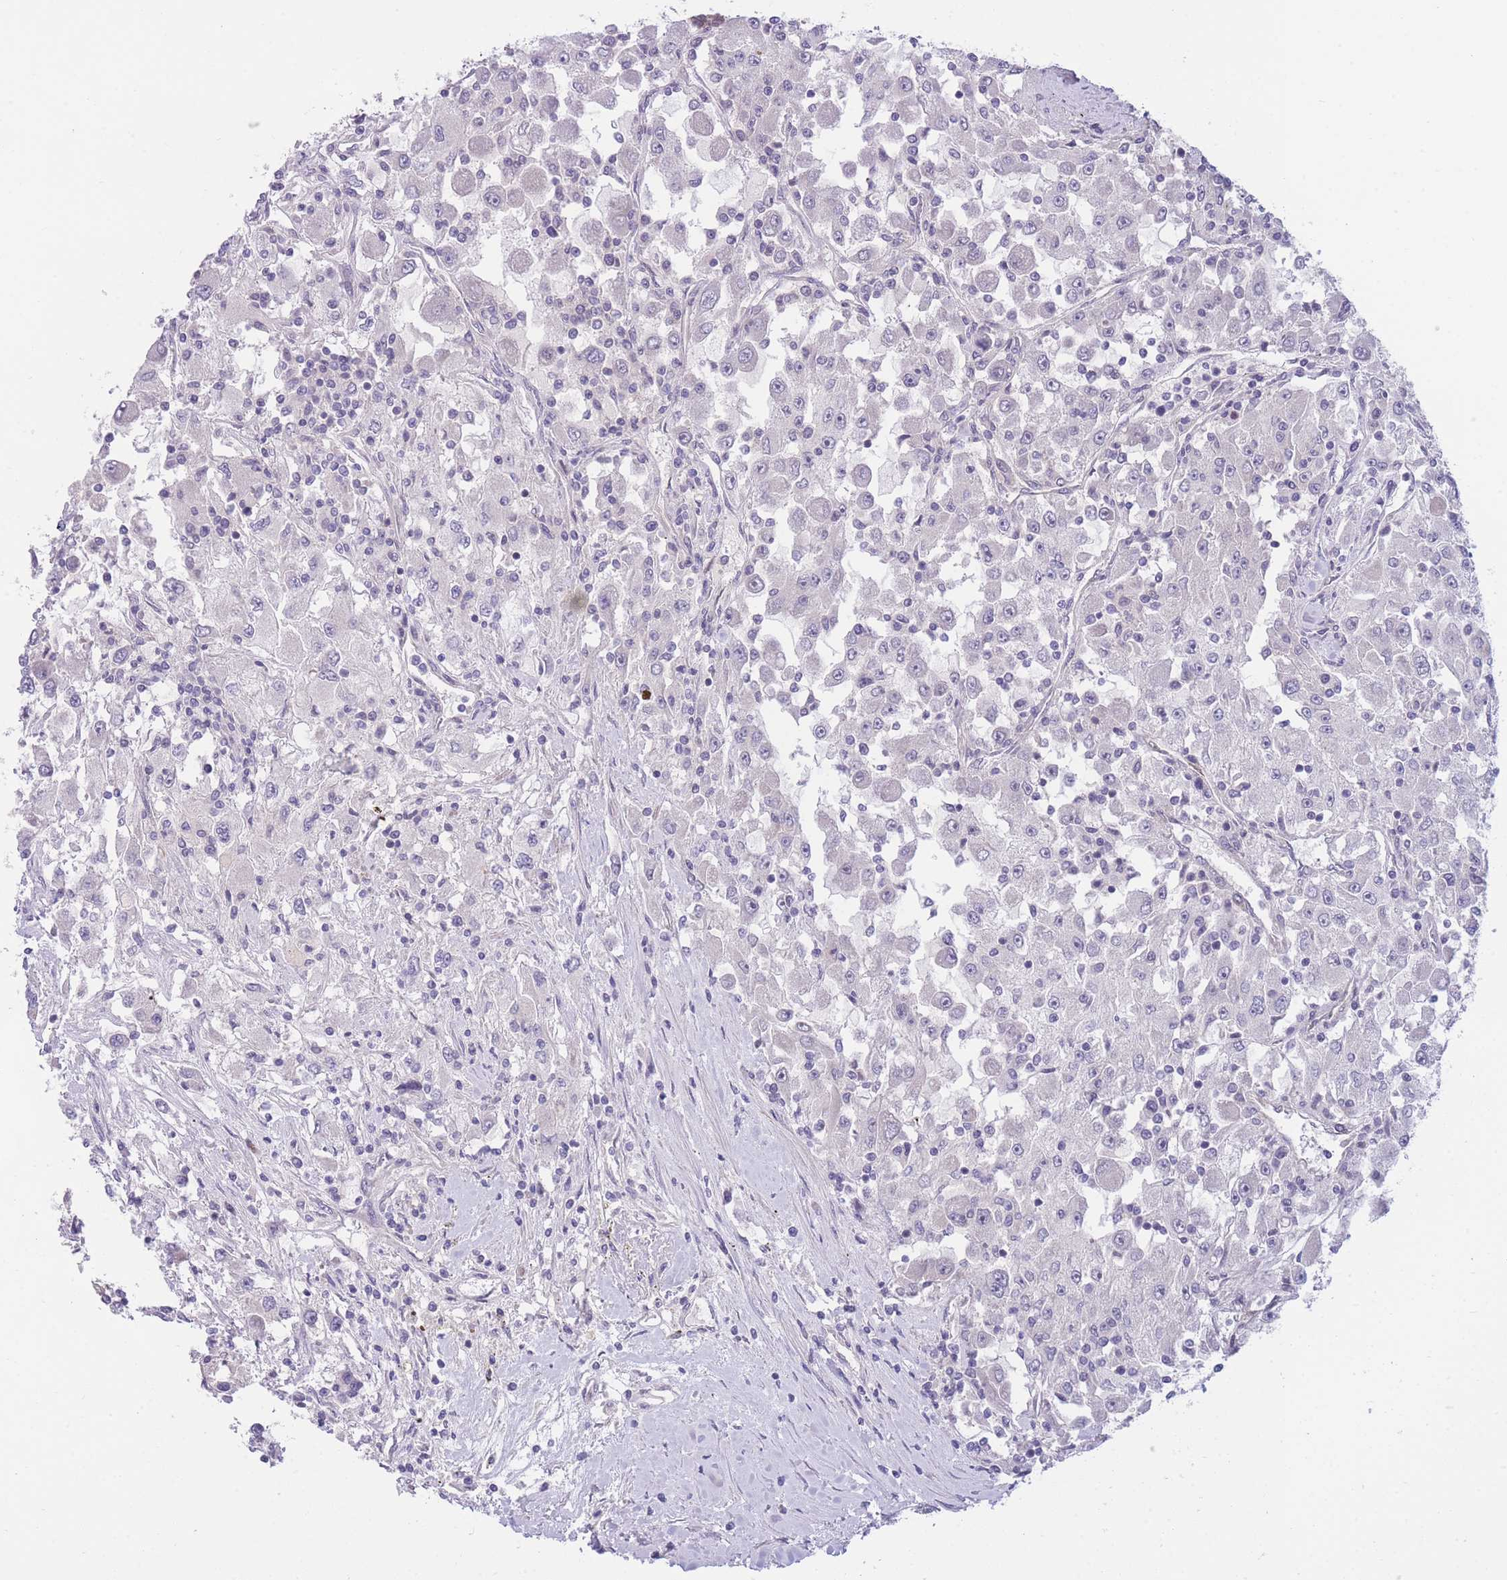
{"staining": {"intensity": "negative", "quantity": "none", "location": "none"}, "tissue": "renal cancer", "cell_type": "Tumor cells", "image_type": "cancer", "snomed": [{"axis": "morphology", "description": "Adenocarcinoma, NOS"}, {"axis": "topography", "description": "Kidney"}], "caption": "High power microscopy image of an IHC image of renal cancer (adenocarcinoma), revealing no significant staining in tumor cells. (Stains: DAB (3,3'-diaminobenzidine) IHC with hematoxylin counter stain, Microscopy: brightfield microscopy at high magnification).", "gene": "CDC25B", "patient": {"sex": "female", "age": 67}}